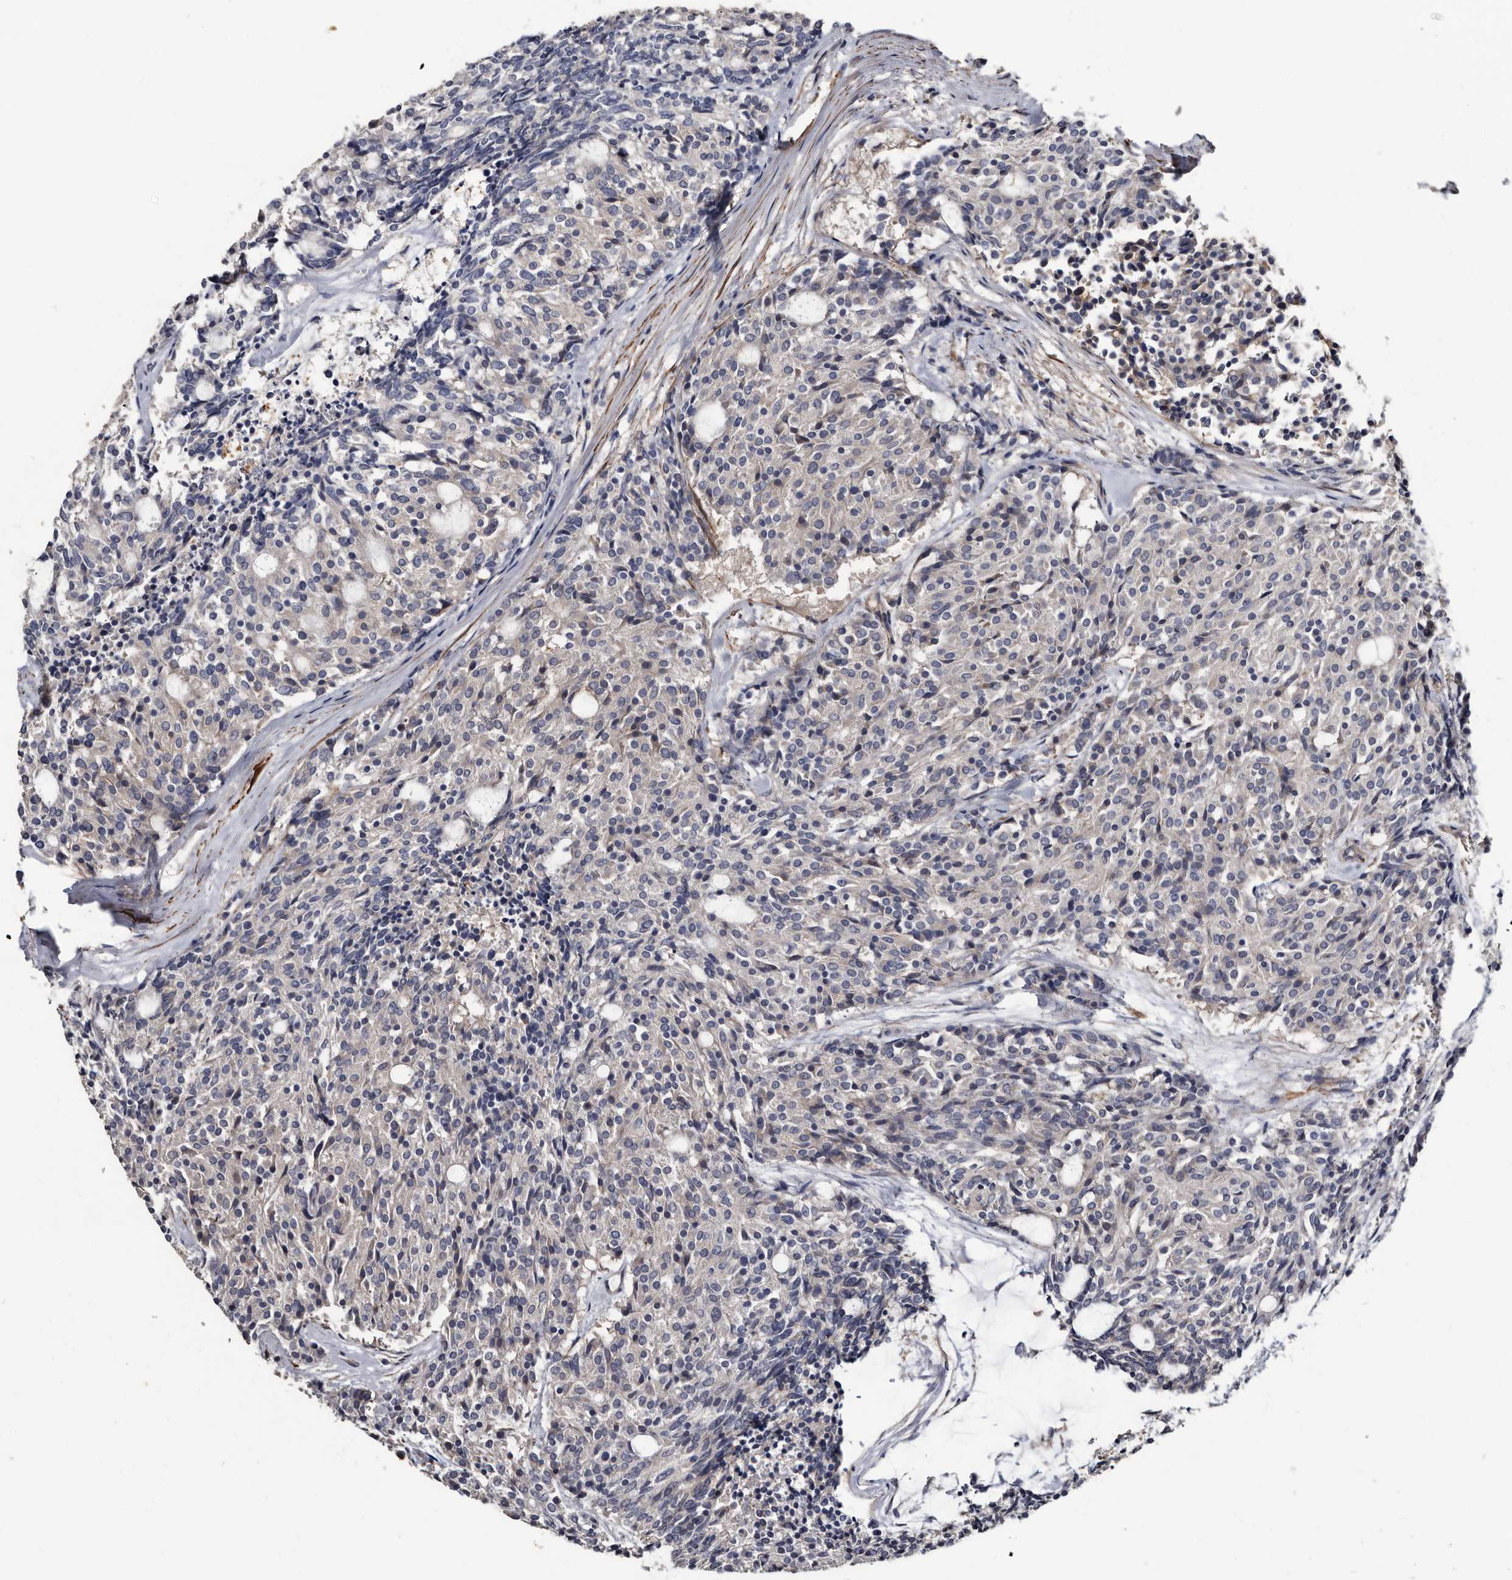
{"staining": {"intensity": "negative", "quantity": "none", "location": "none"}, "tissue": "carcinoid", "cell_type": "Tumor cells", "image_type": "cancer", "snomed": [{"axis": "morphology", "description": "Carcinoid, malignant, NOS"}, {"axis": "topography", "description": "Pancreas"}], "caption": "Carcinoid (malignant) was stained to show a protein in brown. There is no significant expression in tumor cells.", "gene": "IARS1", "patient": {"sex": "female", "age": 54}}